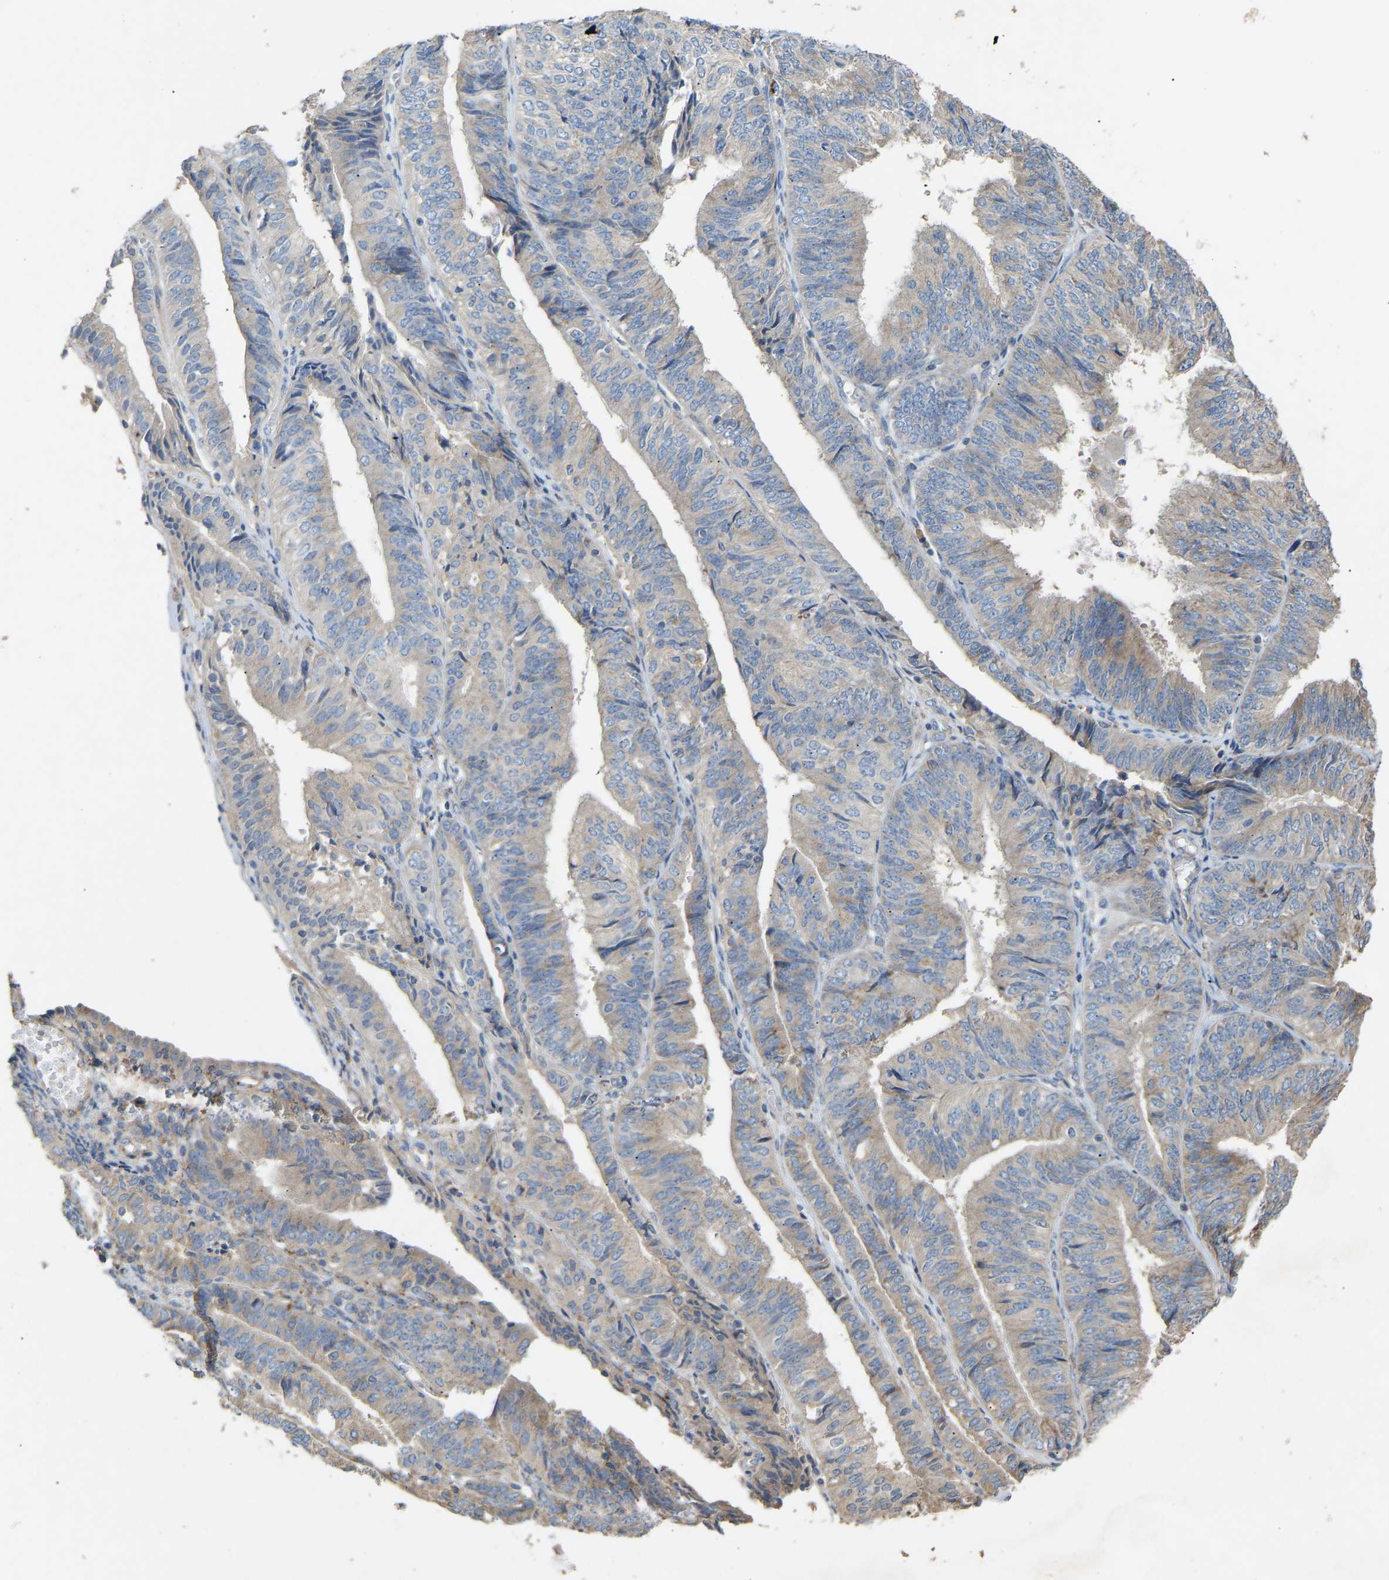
{"staining": {"intensity": "weak", "quantity": "<25%", "location": "cytoplasmic/membranous"}, "tissue": "endometrial cancer", "cell_type": "Tumor cells", "image_type": "cancer", "snomed": [{"axis": "morphology", "description": "Adenocarcinoma, NOS"}, {"axis": "topography", "description": "Endometrium"}], "caption": "Endometrial adenocarcinoma was stained to show a protein in brown. There is no significant positivity in tumor cells.", "gene": "RGP1", "patient": {"sex": "female", "age": 58}}